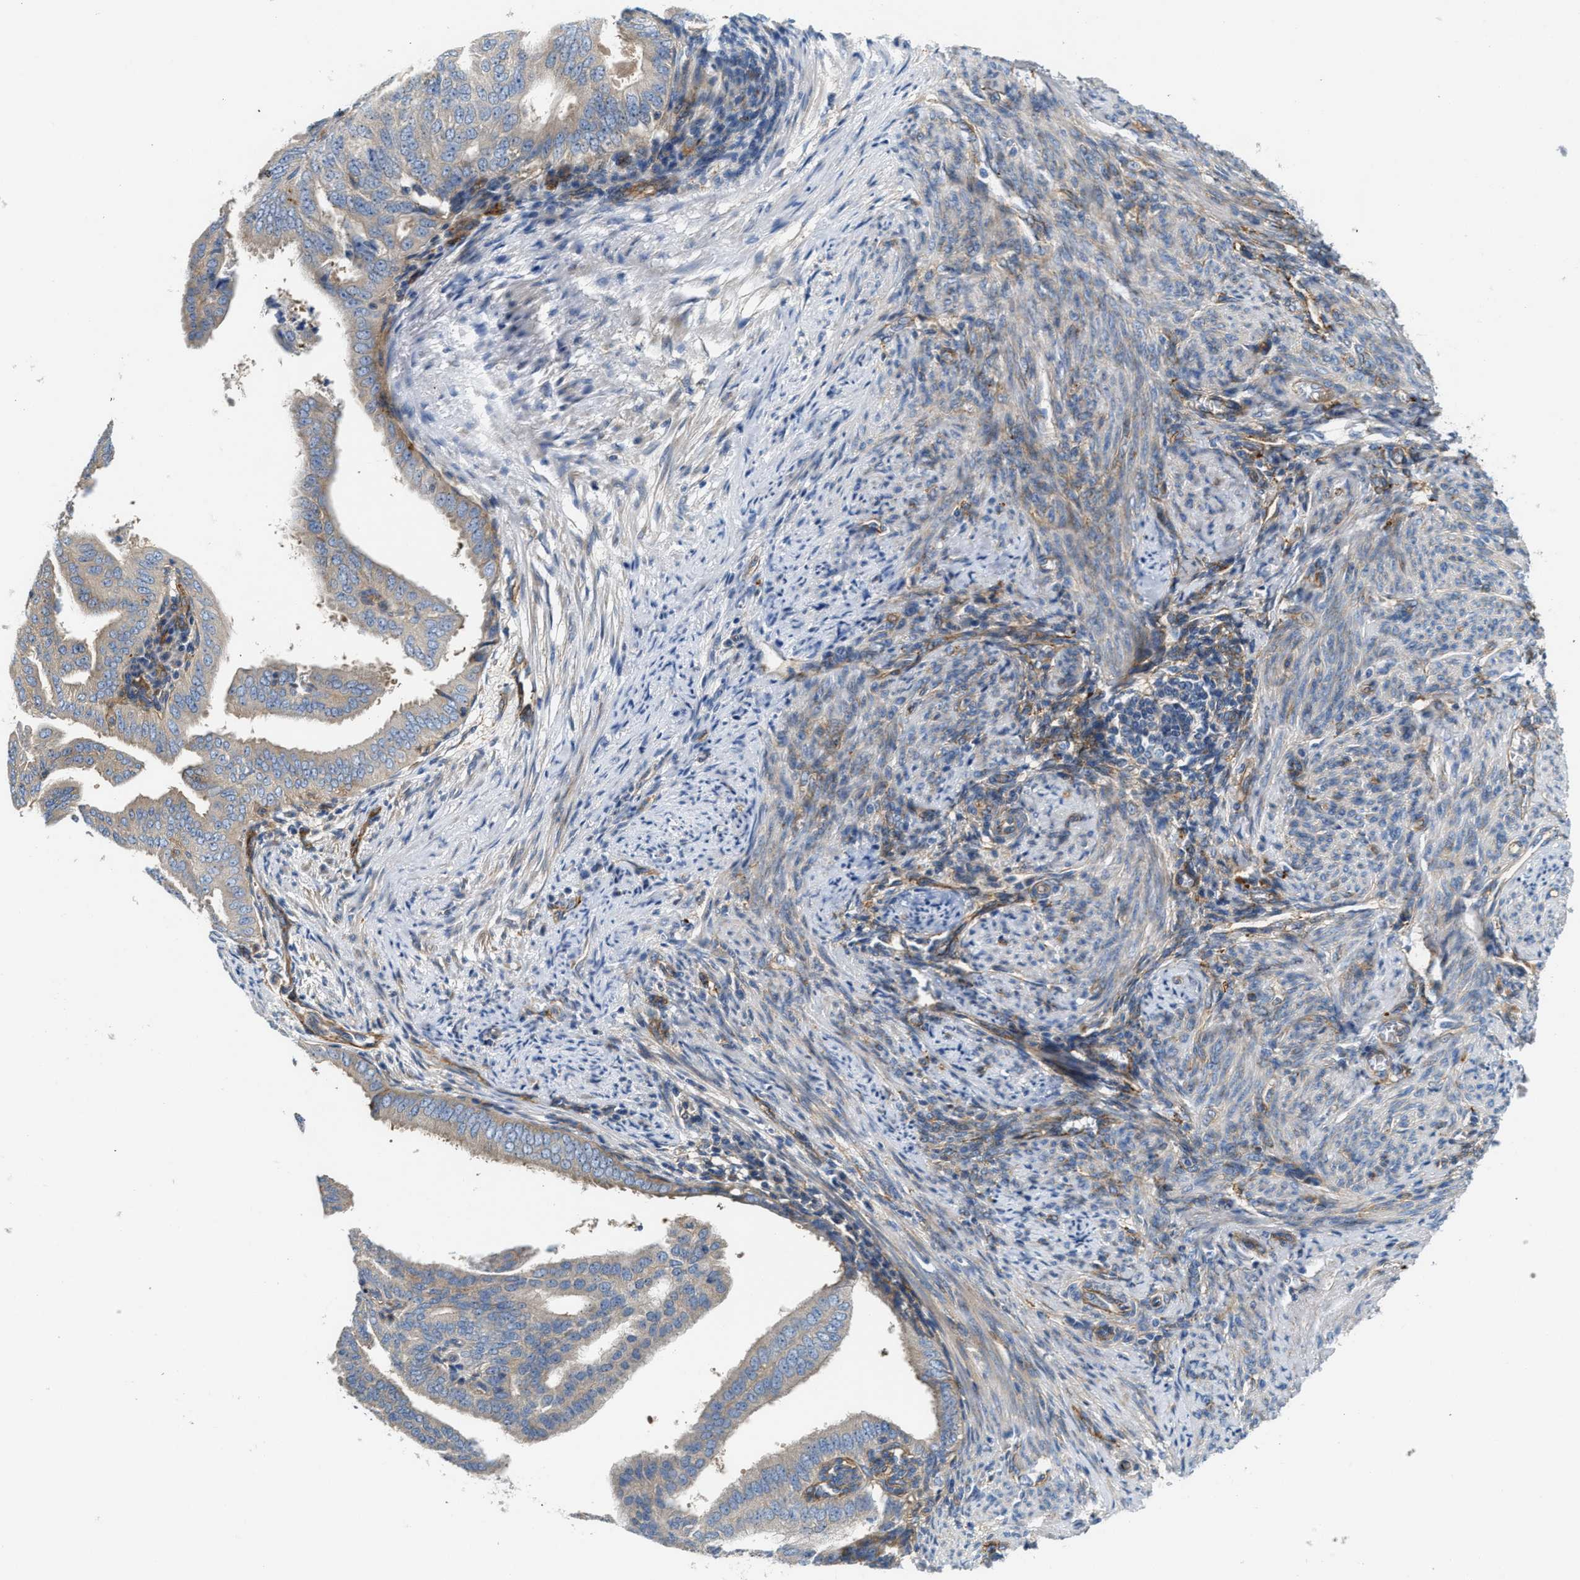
{"staining": {"intensity": "weak", "quantity": "<25%", "location": "cytoplasmic/membranous"}, "tissue": "endometrial cancer", "cell_type": "Tumor cells", "image_type": "cancer", "snomed": [{"axis": "morphology", "description": "Adenocarcinoma, NOS"}, {"axis": "topography", "description": "Endometrium"}], "caption": "Micrograph shows no protein expression in tumor cells of adenocarcinoma (endometrial) tissue.", "gene": "NSUN7", "patient": {"sex": "female", "age": 58}}